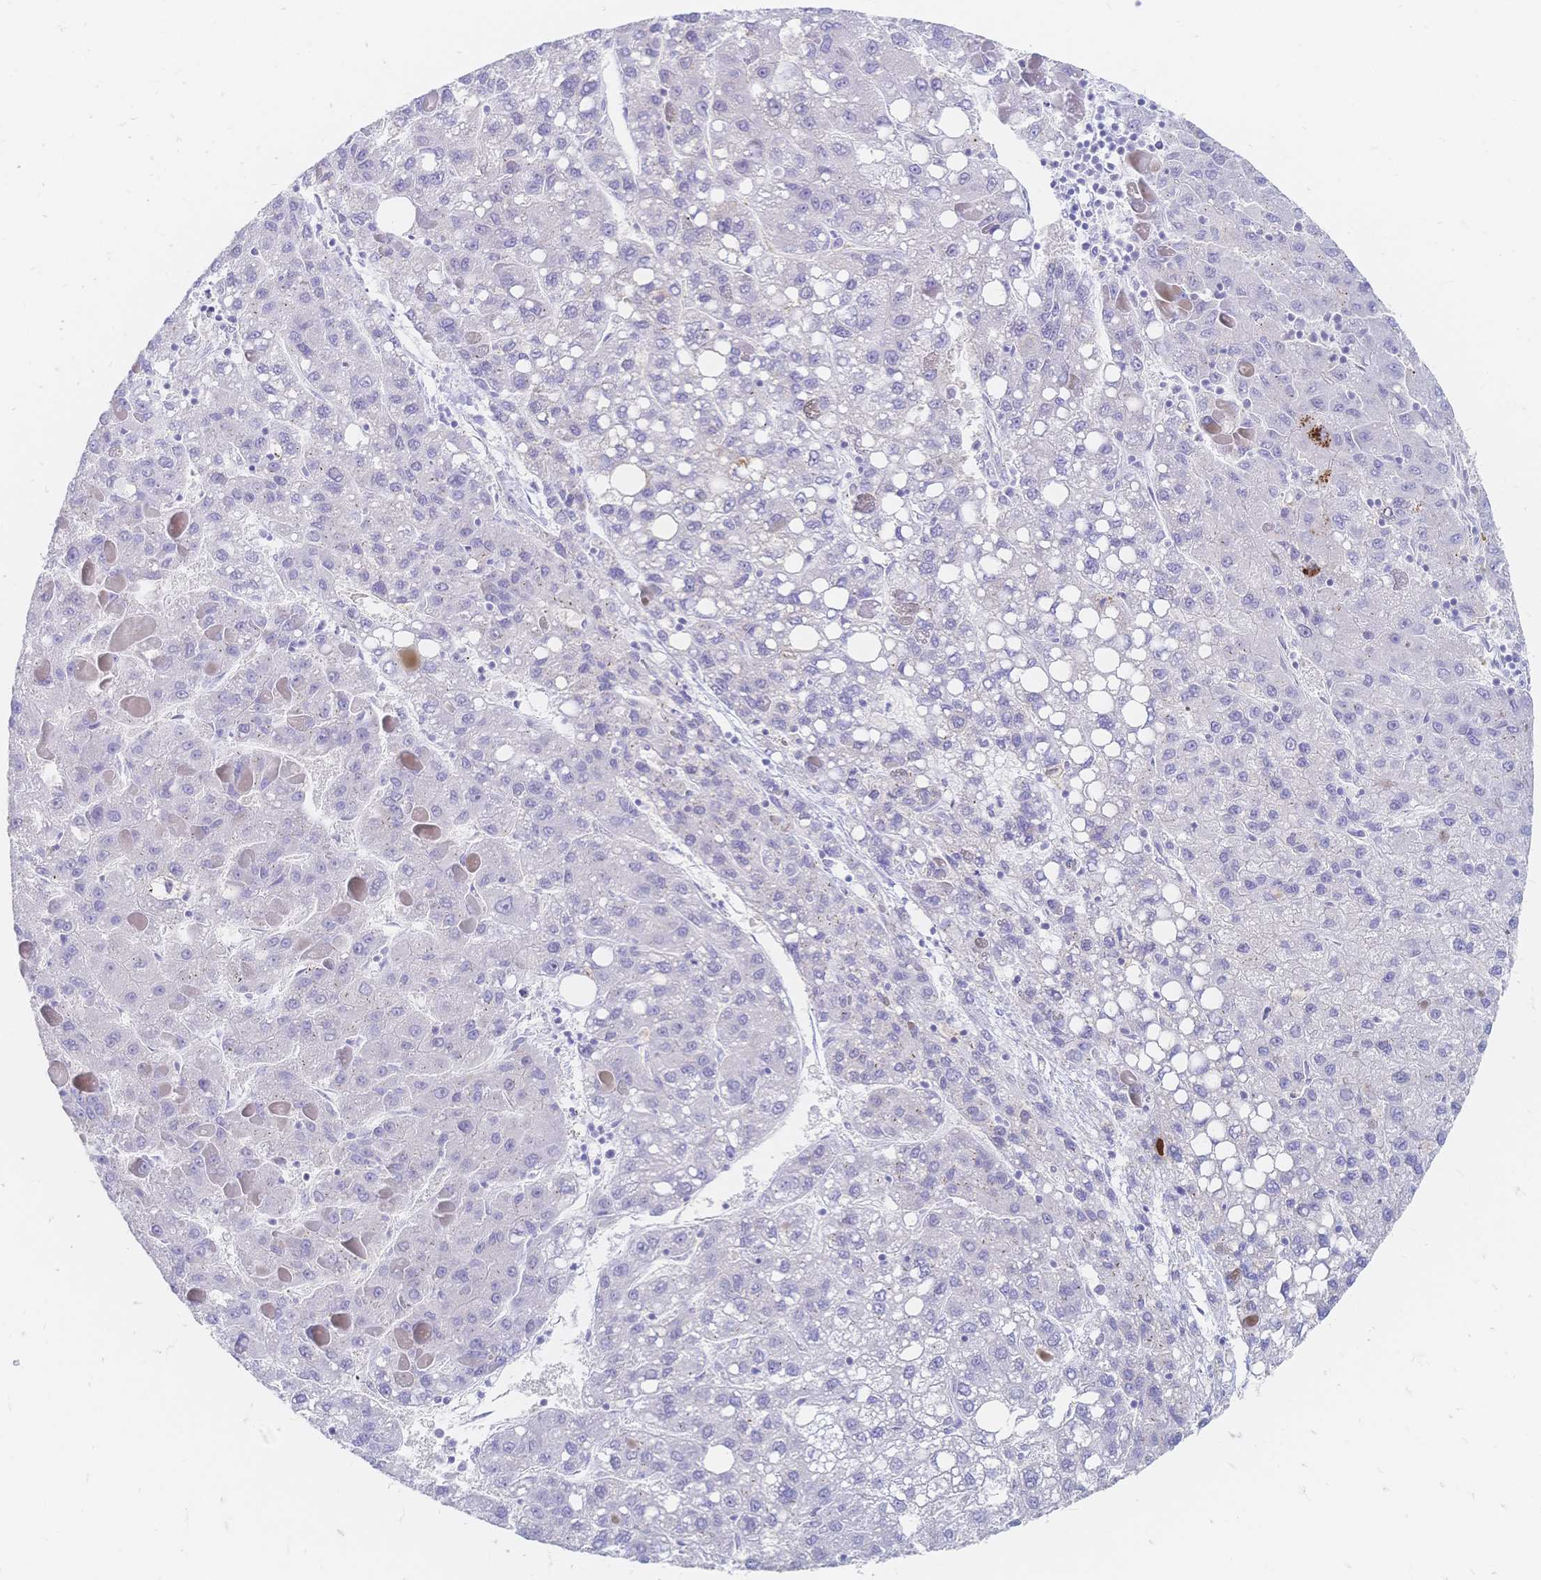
{"staining": {"intensity": "negative", "quantity": "none", "location": "none"}, "tissue": "liver cancer", "cell_type": "Tumor cells", "image_type": "cancer", "snomed": [{"axis": "morphology", "description": "Carcinoma, Hepatocellular, NOS"}, {"axis": "topography", "description": "Liver"}], "caption": "Immunohistochemistry (IHC) of human hepatocellular carcinoma (liver) shows no positivity in tumor cells.", "gene": "PSORS1C2", "patient": {"sex": "female", "age": 82}}